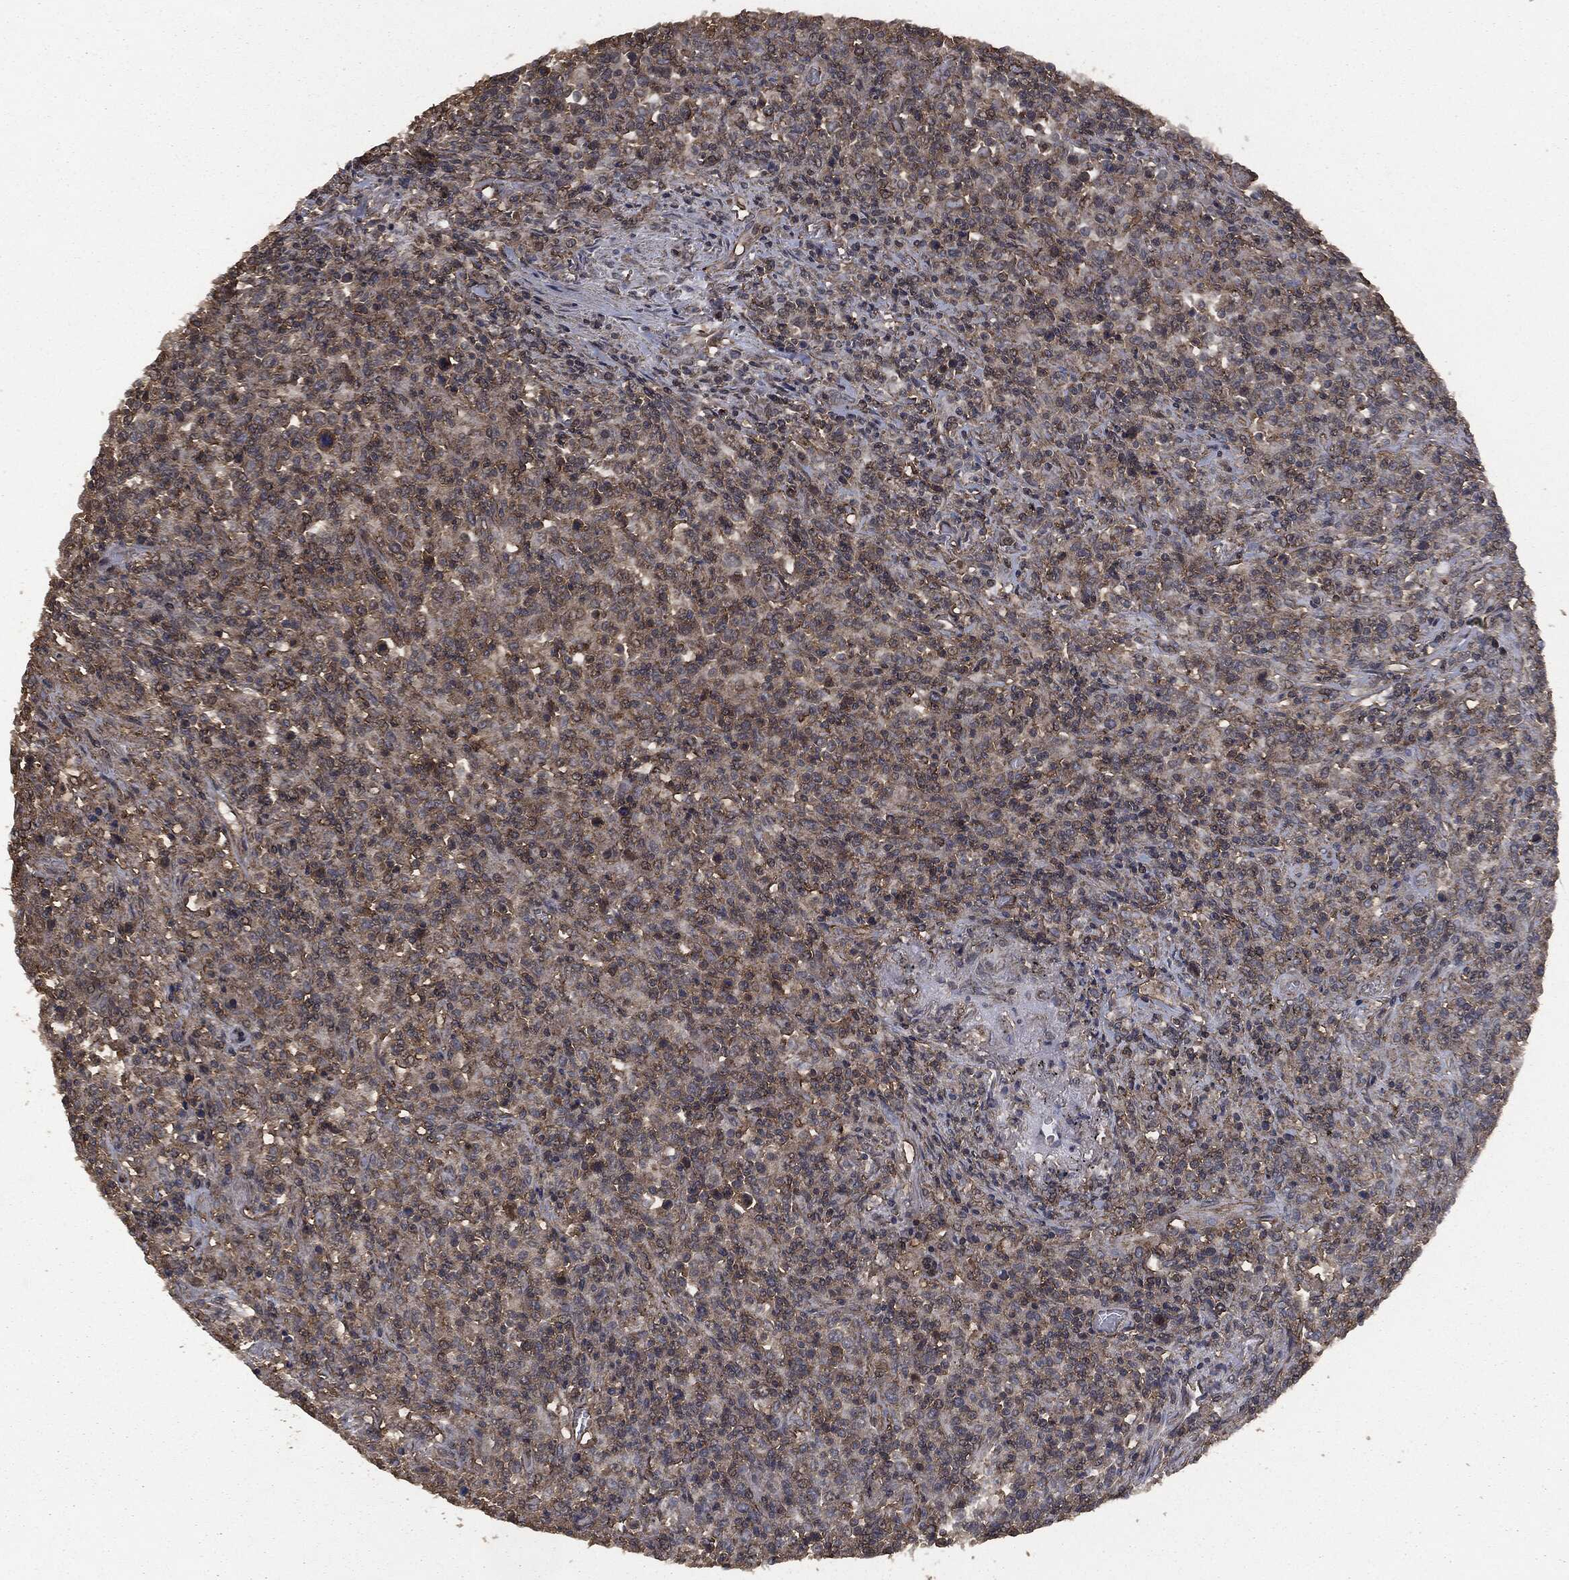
{"staining": {"intensity": "negative", "quantity": "none", "location": "none"}, "tissue": "lymphoma", "cell_type": "Tumor cells", "image_type": "cancer", "snomed": [{"axis": "morphology", "description": "Malignant lymphoma, non-Hodgkin's type, High grade"}, {"axis": "topography", "description": "Lung"}], "caption": "This is a image of IHC staining of lymphoma, which shows no staining in tumor cells.", "gene": "HRAS", "patient": {"sex": "male", "age": 79}}